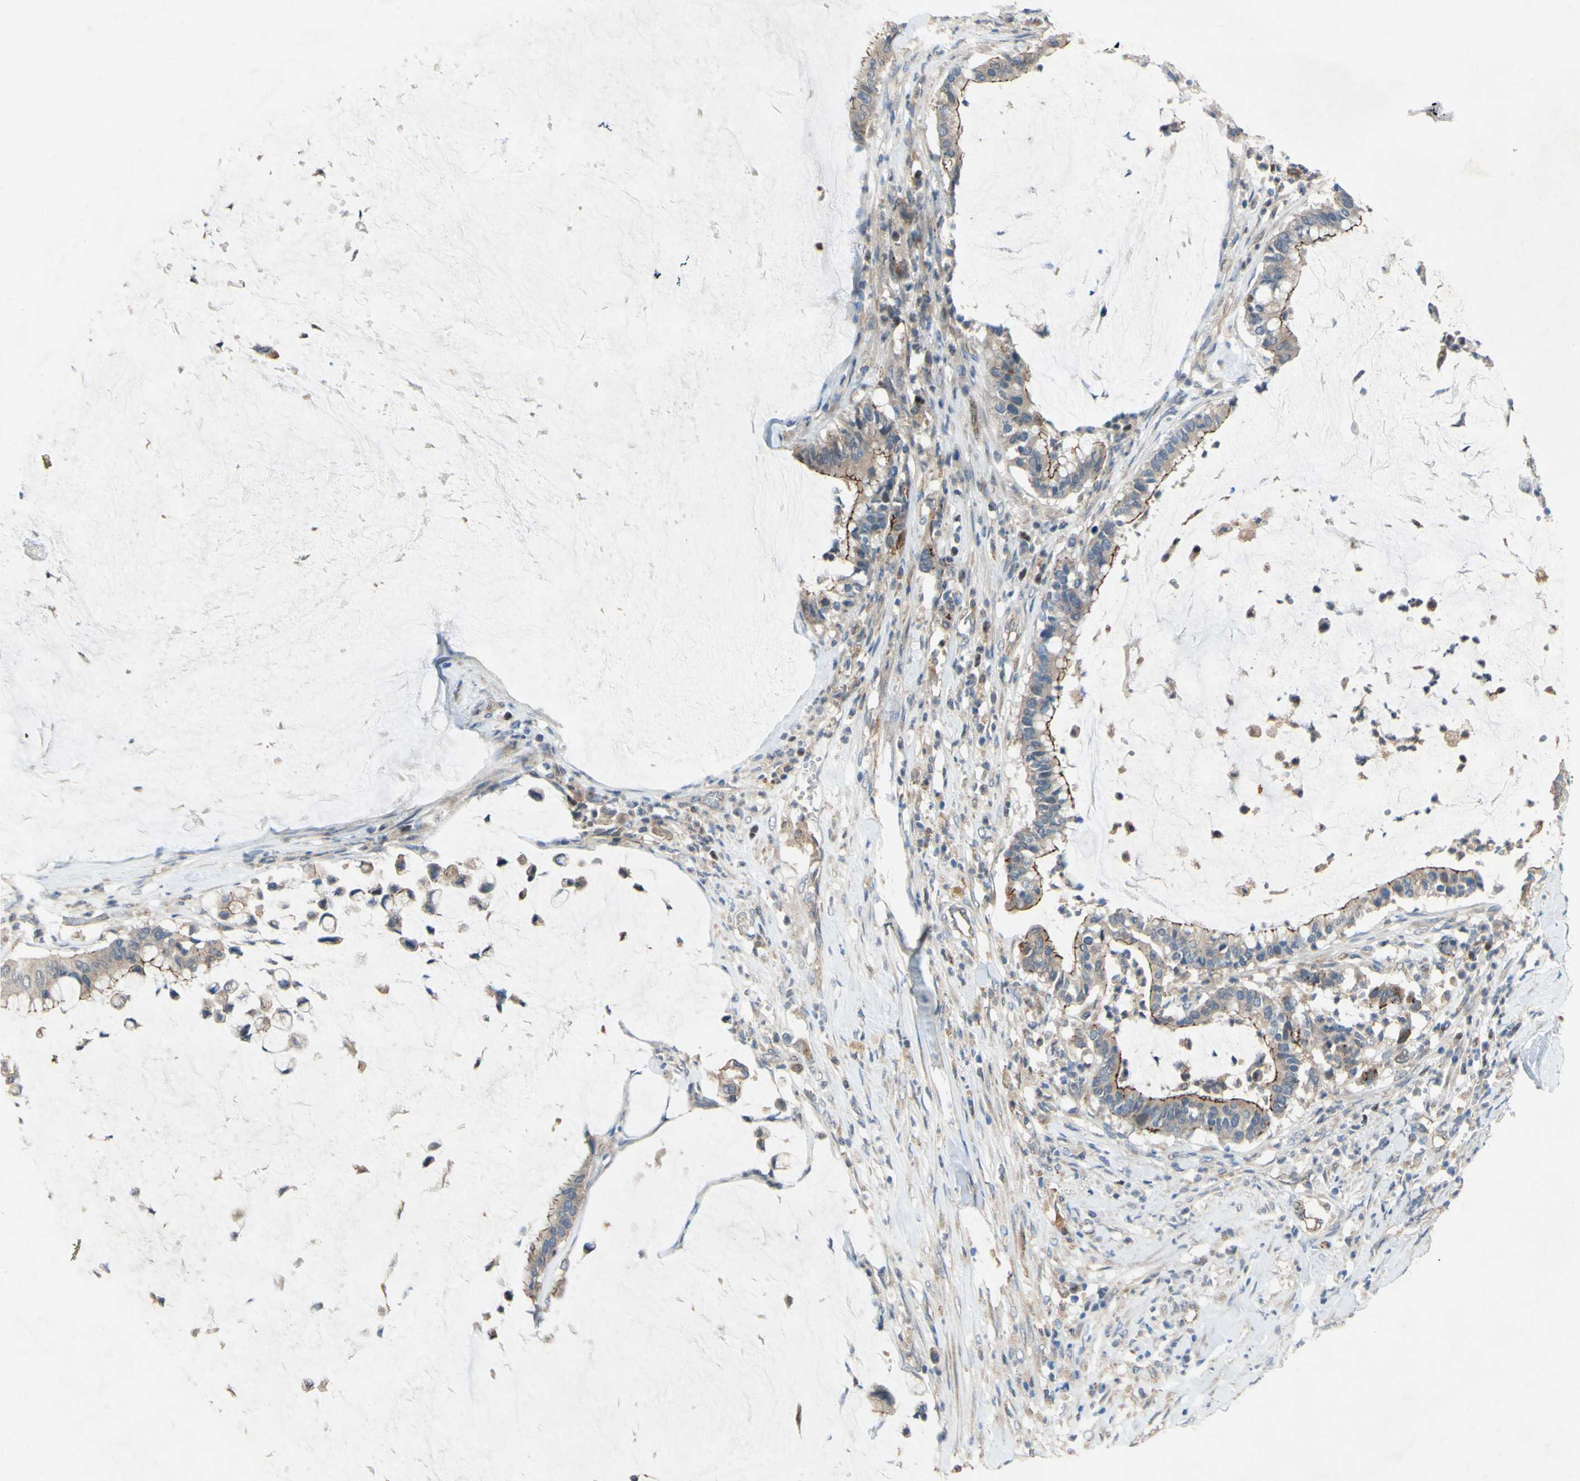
{"staining": {"intensity": "strong", "quantity": "<25%", "location": "cytoplasmic/membranous"}, "tissue": "pancreatic cancer", "cell_type": "Tumor cells", "image_type": "cancer", "snomed": [{"axis": "morphology", "description": "Adenocarcinoma, NOS"}, {"axis": "topography", "description": "Pancreas"}], "caption": "IHC histopathology image of adenocarcinoma (pancreatic) stained for a protein (brown), which displays medium levels of strong cytoplasmic/membranous positivity in about <25% of tumor cells.", "gene": "PDGFB", "patient": {"sex": "male", "age": 41}}